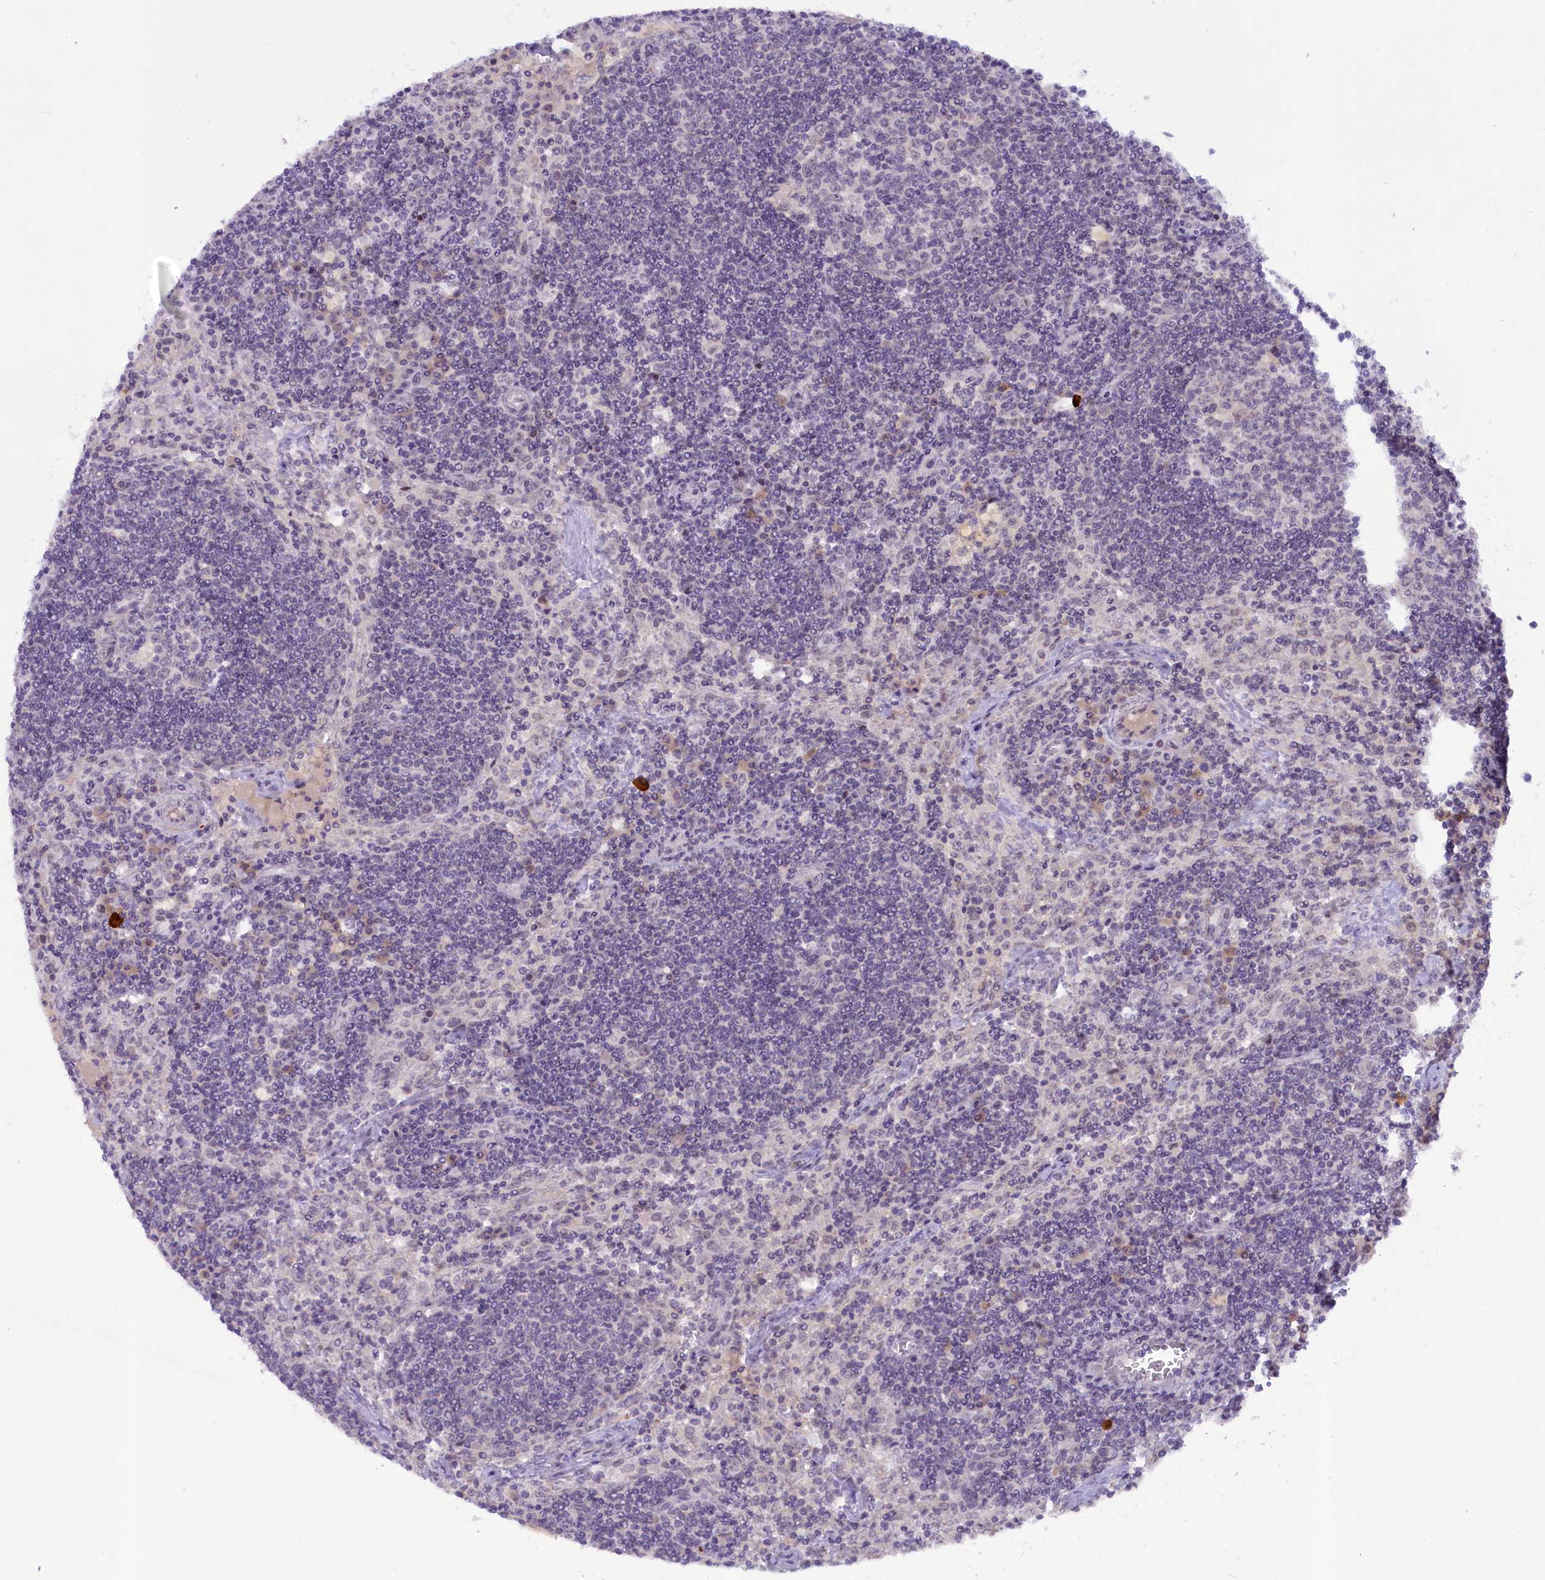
{"staining": {"intensity": "negative", "quantity": "none", "location": "none"}, "tissue": "lymph node", "cell_type": "Germinal center cells", "image_type": "normal", "snomed": [{"axis": "morphology", "description": "Normal tissue, NOS"}, {"axis": "topography", "description": "Lymph node"}], "caption": "Immunohistochemistry (IHC) photomicrograph of normal lymph node: human lymph node stained with DAB (3,3'-diaminobenzidine) demonstrates no significant protein positivity in germinal center cells. (Brightfield microscopy of DAB IHC at high magnification).", "gene": "CRAMP1", "patient": {"sex": "male", "age": 58}}